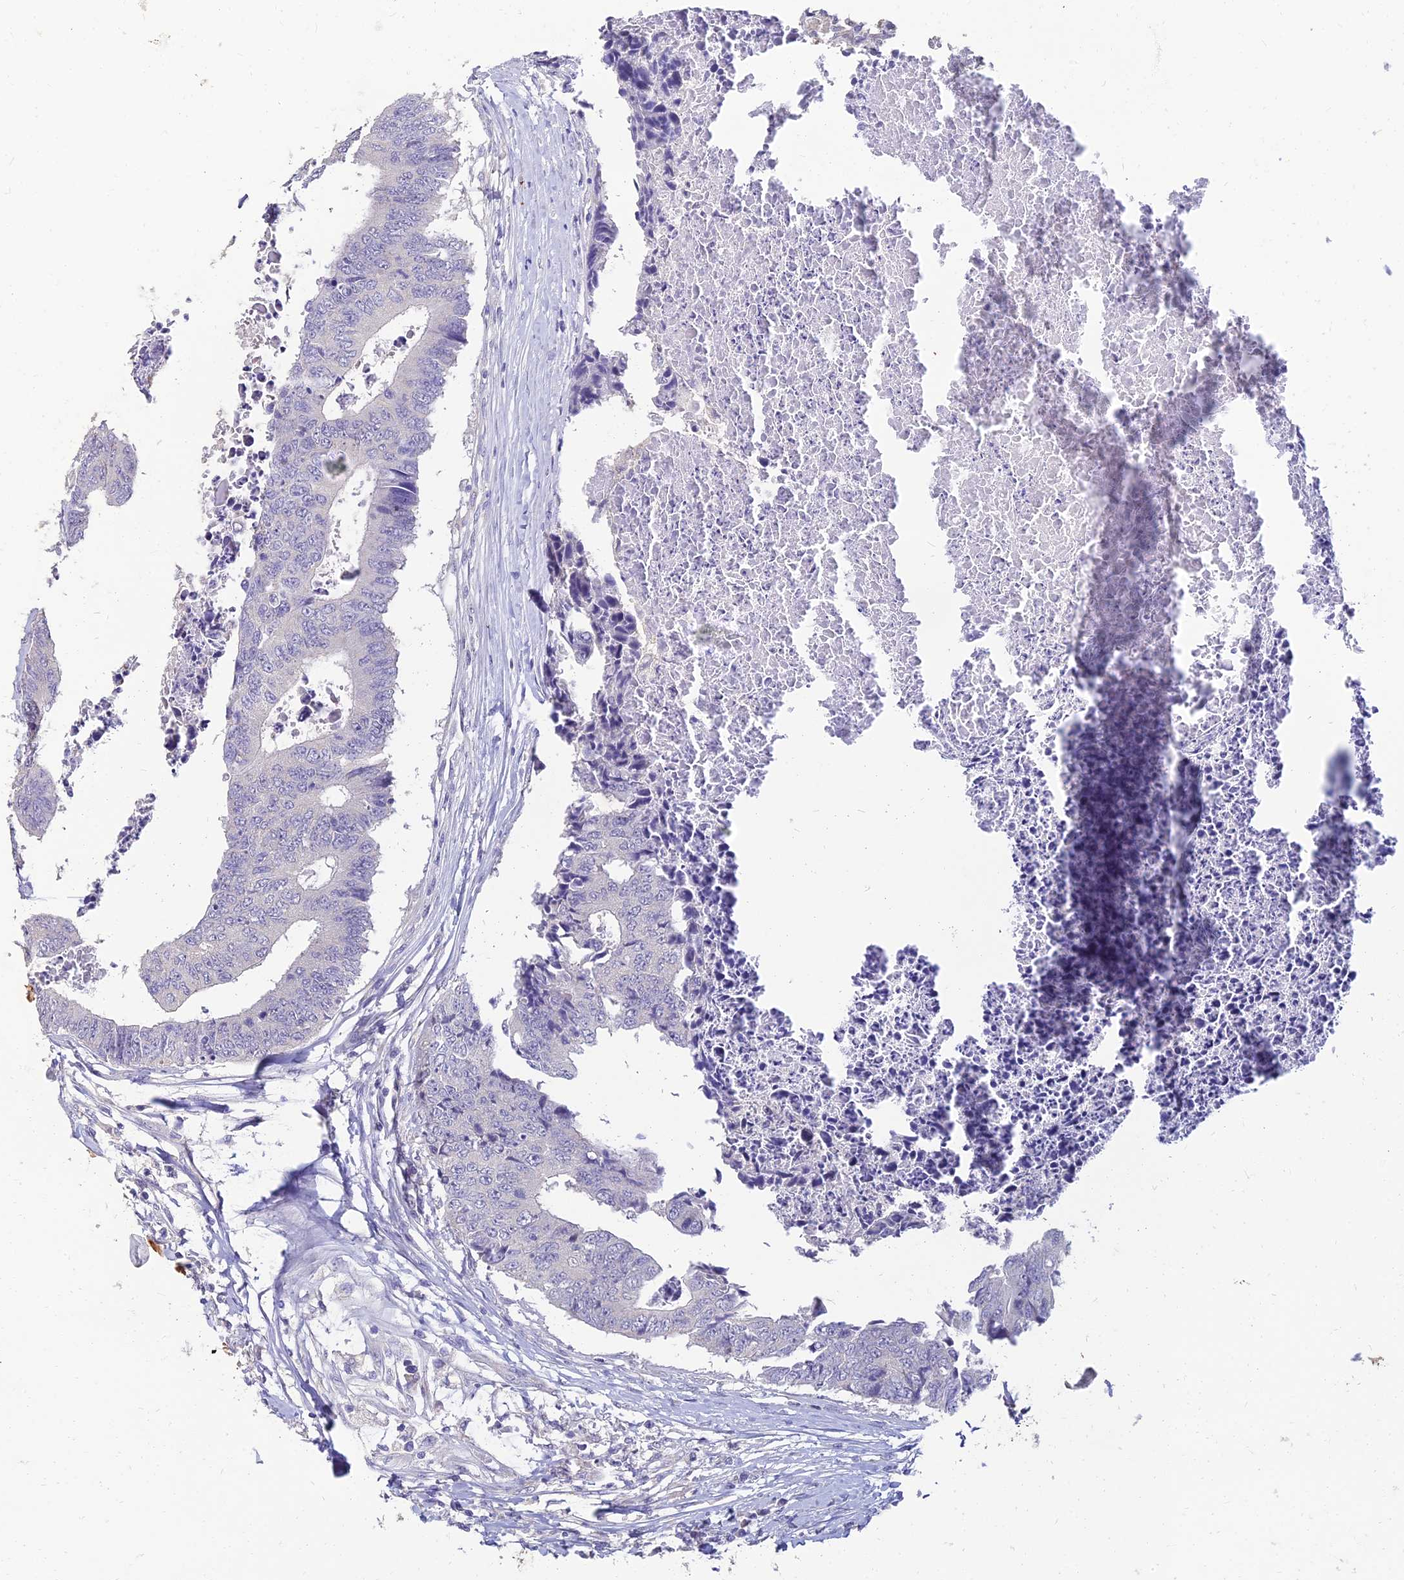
{"staining": {"intensity": "negative", "quantity": "none", "location": "none"}, "tissue": "colorectal cancer", "cell_type": "Tumor cells", "image_type": "cancer", "snomed": [{"axis": "morphology", "description": "Adenocarcinoma, NOS"}, {"axis": "topography", "description": "Rectum"}], "caption": "Image shows no significant protein expression in tumor cells of adenocarcinoma (colorectal).", "gene": "NPY", "patient": {"sex": "male", "age": 84}}